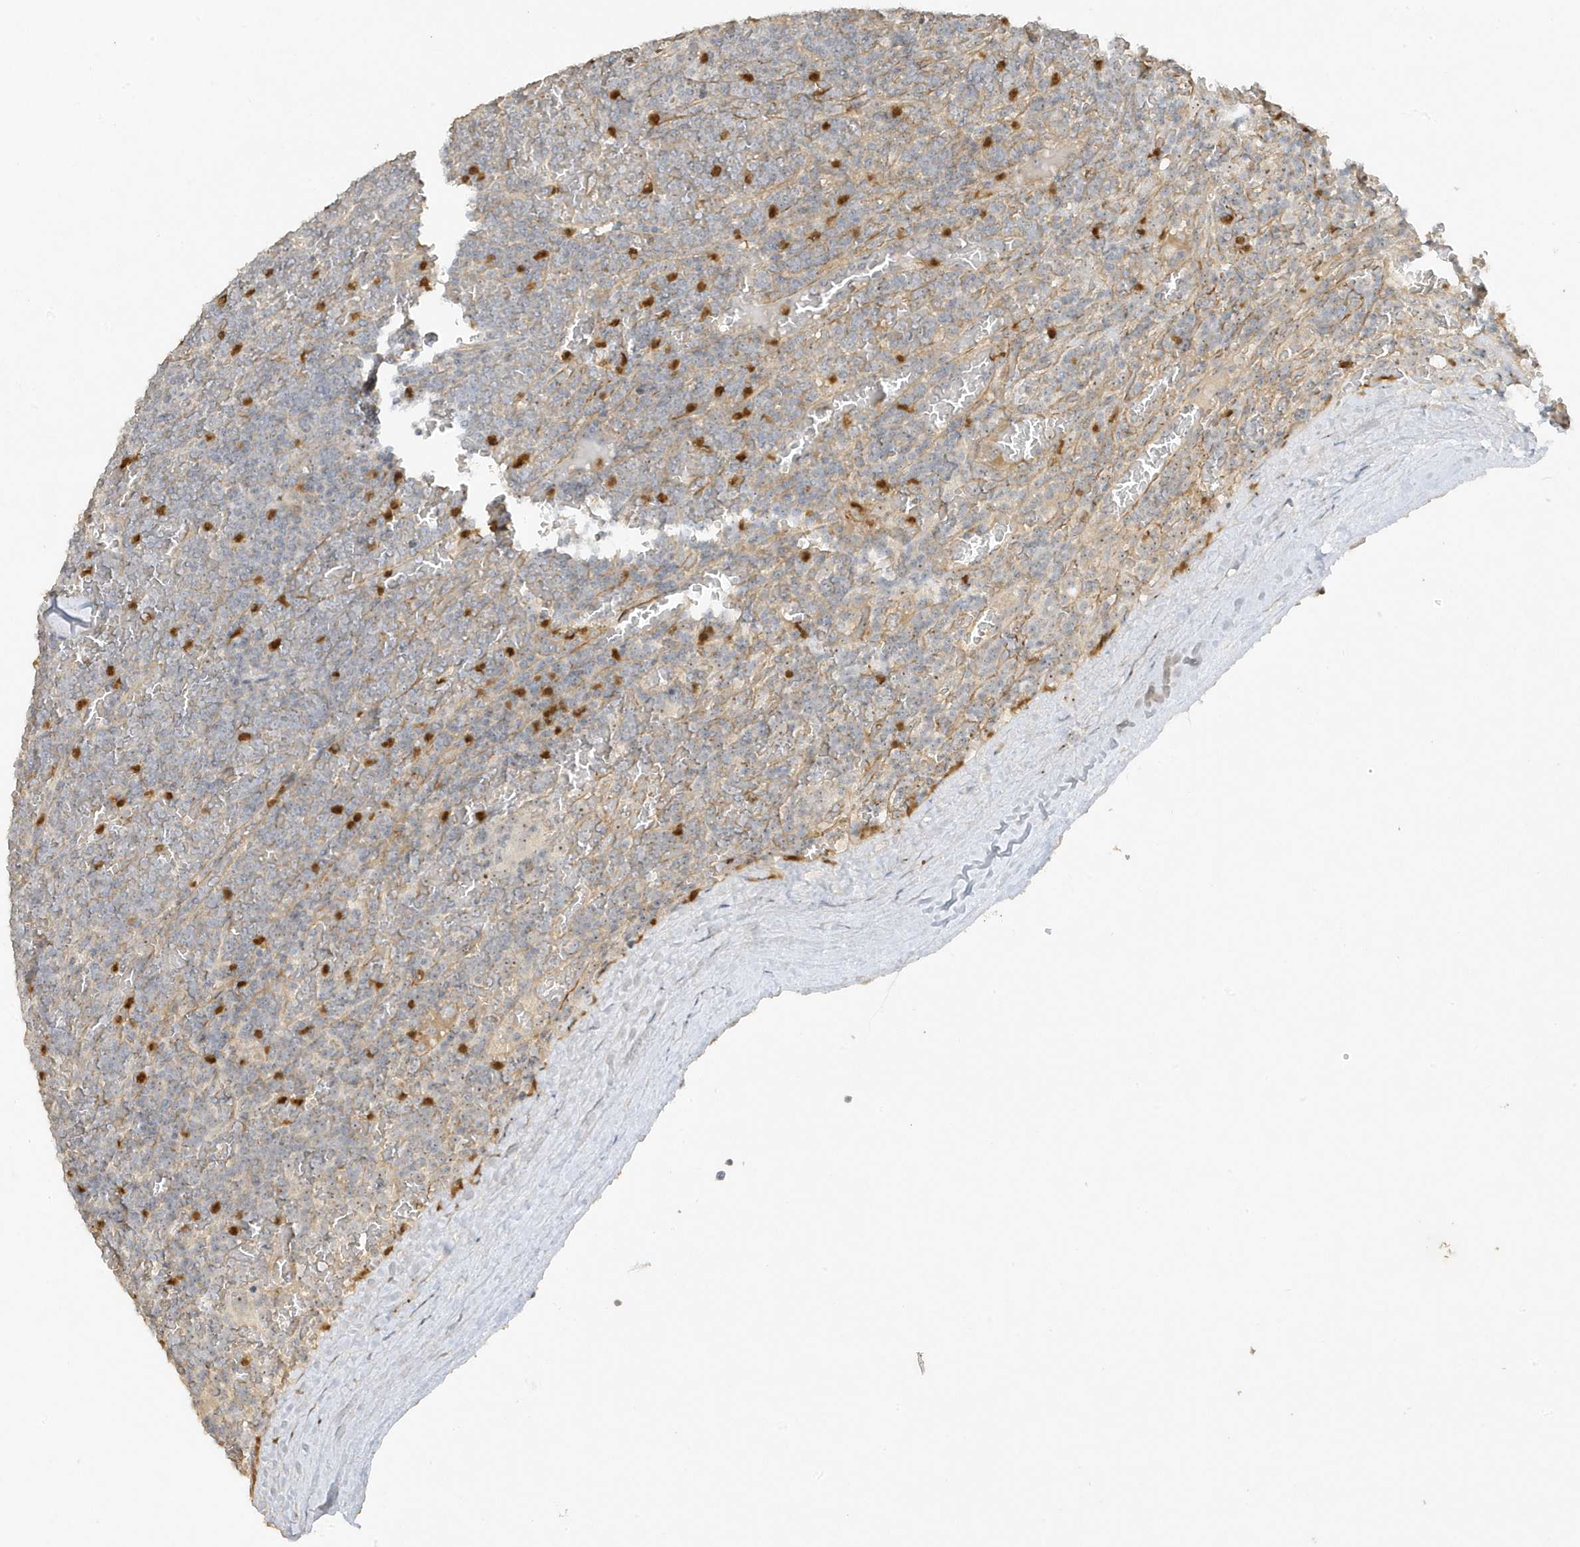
{"staining": {"intensity": "negative", "quantity": "none", "location": "none"}, "tissue": "lymphoma", "cell_type": "Tumor cells", "image_type": "cancer", "snomed": [{"axis": "morphology", "description": "Malignant lymphoma, non-Hodgkin's type, Low grade"}, {"axis": "topography", "description": "Spleen"}], "caption": "A micrograph of human low-grade malignant lymphoma, non-Hodgkin's type is negative for staining in tumor cells.", "gene": "DDX18", "patient": {"sex": "female", "age": 19}}